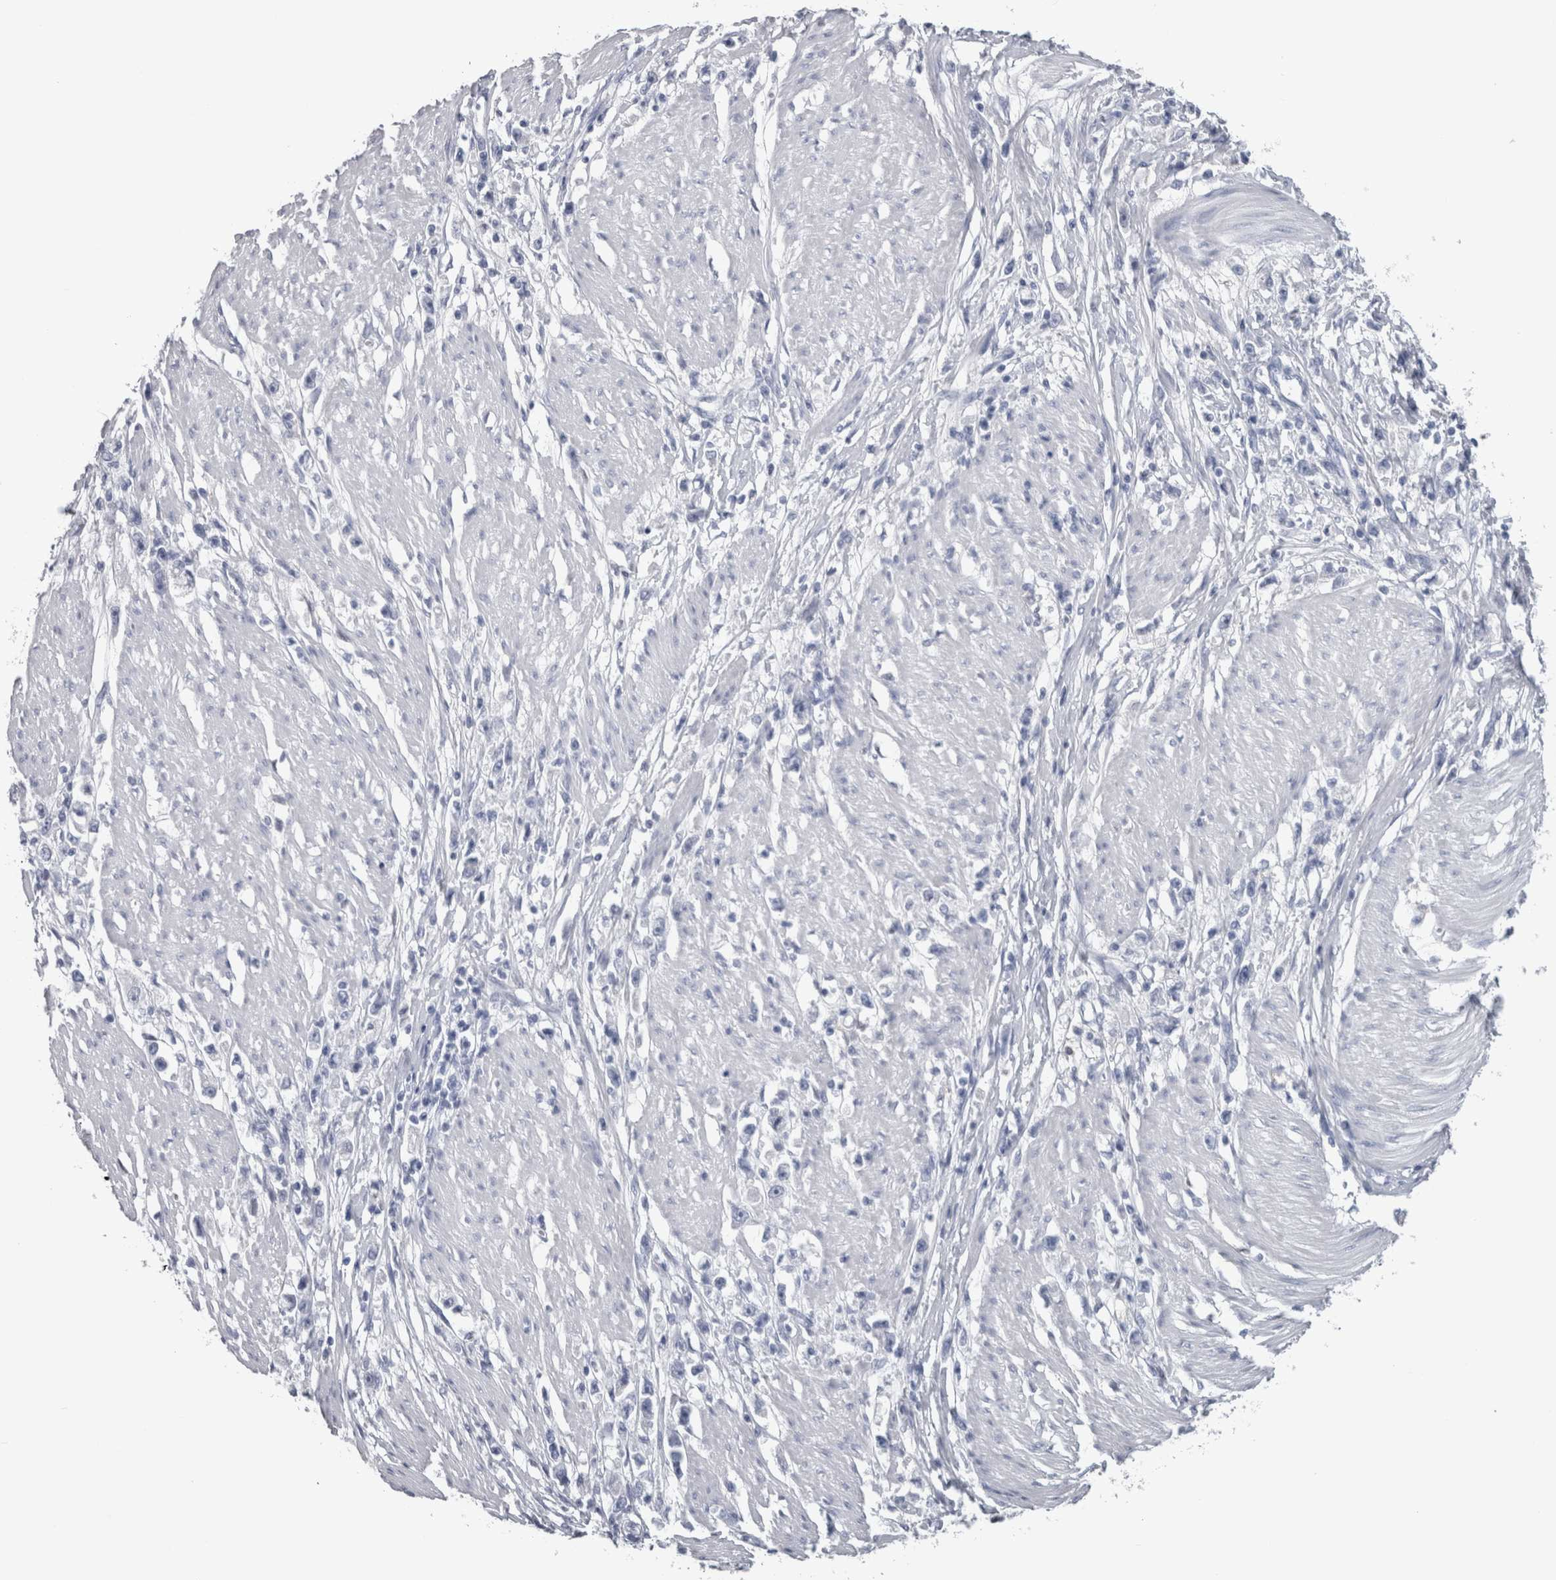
{"staining": {"intensity": "negative", "quantity": "none", "location": "none"}, "tissue": "stomach cancer", "cell_type": "Tumor cells", "image_type": "cancer", "snomed": [{"axis": "morphology", "description": "Adenocarcinoma, NOS"}, {"axis": "topography", "description": "Stomach"}], "caption": "Tumor cells are negative for brown protein staining in stomach cancer (adenocarcinoma).", "gene": "CA8", "patient": {"sex": "female", "age": 59}}